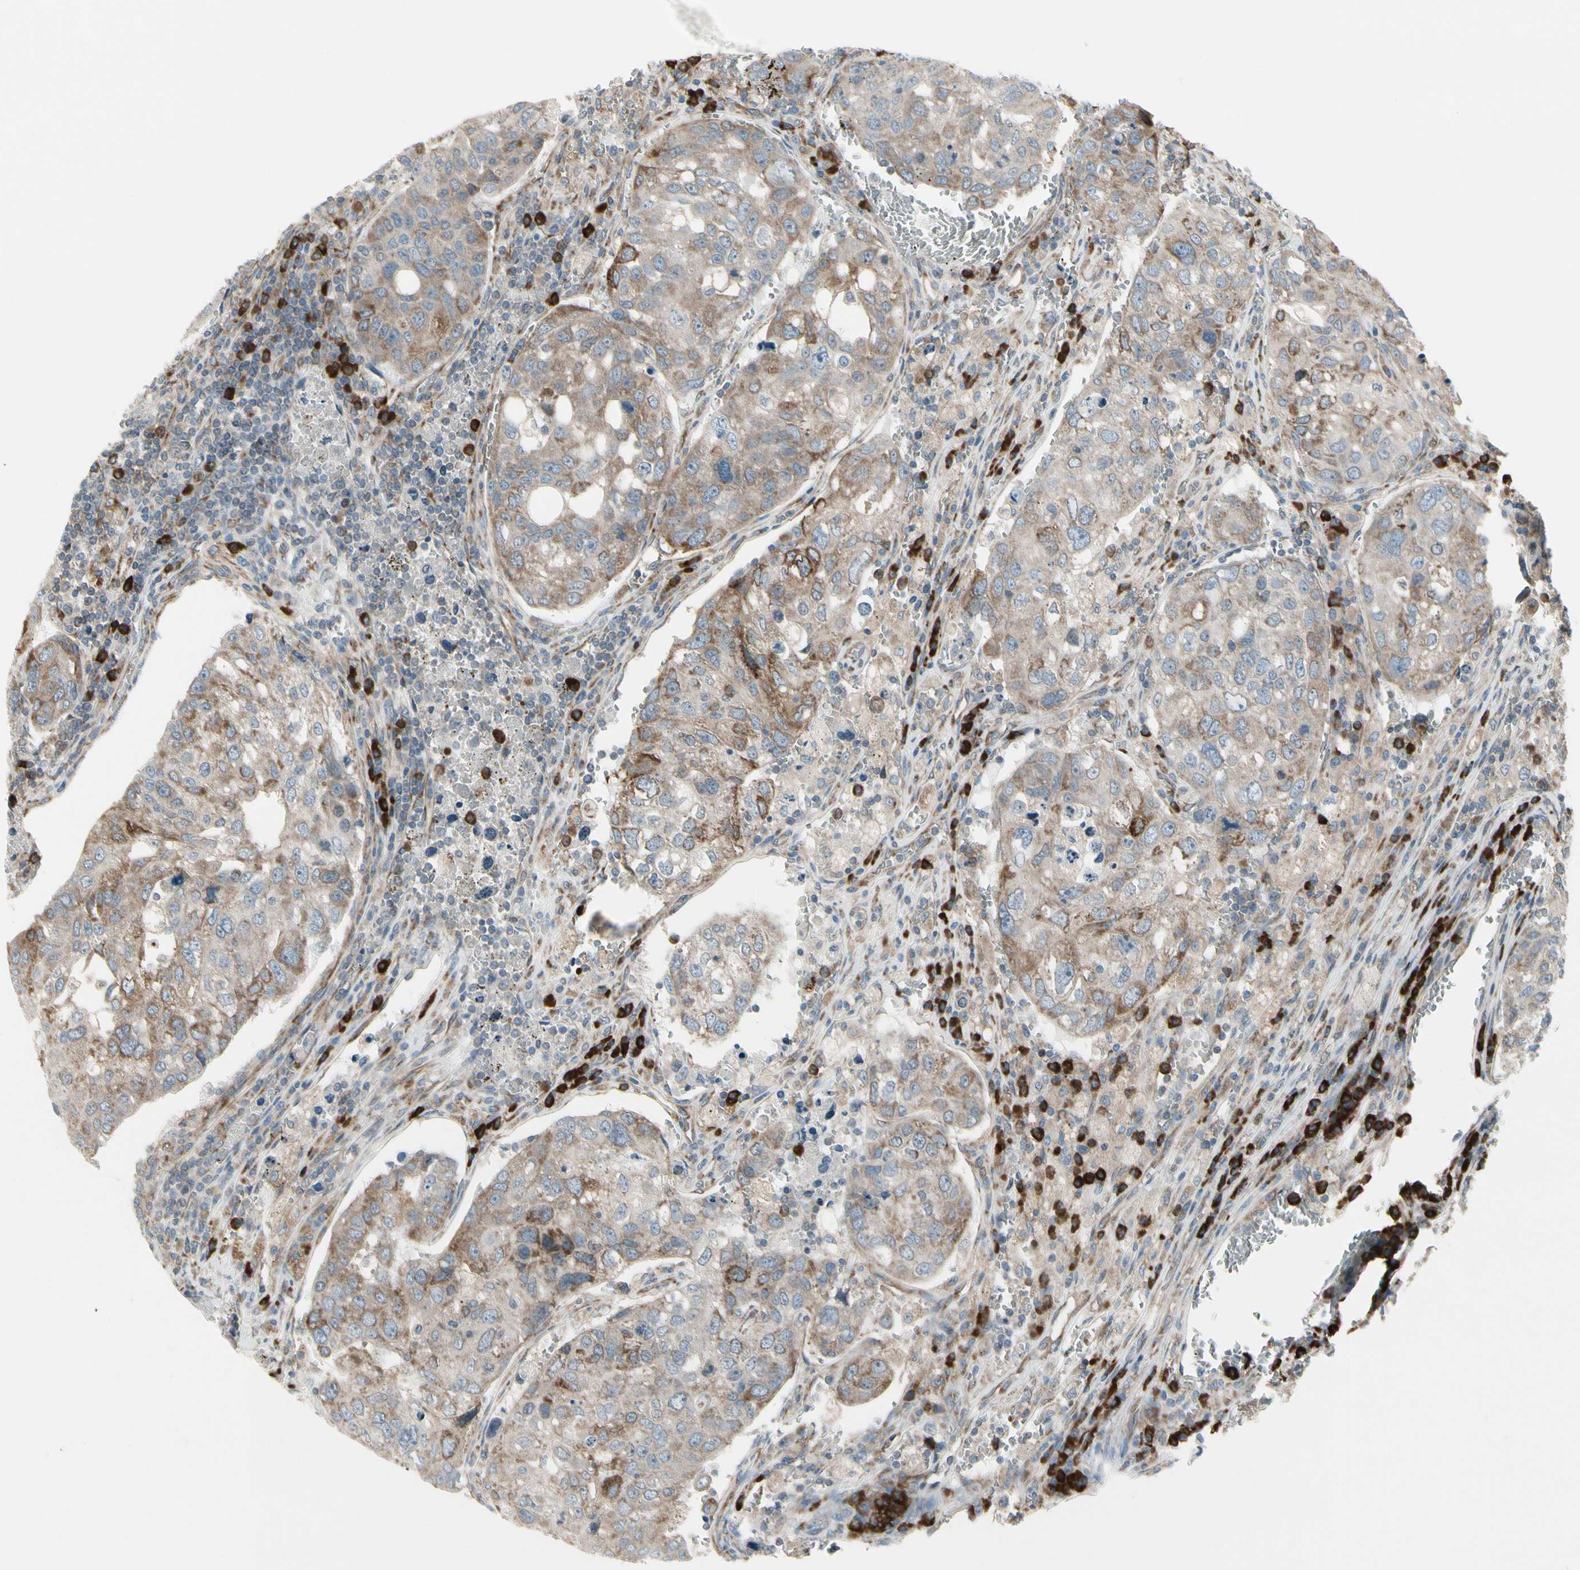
{"staining": {"intensity": "moderate", "quantity": ">75%", "location": "cytoplasmic/membranous"}, "tissue": "urothelial cancer", "cell_type": "Tumor cells", "image_type": "cancer", "snomed": [{"axis": "morphology", "description": "Urothelial carcinoma, High grade"}, {"axis": "topography", "description": "Lymph node"}, {"axis": "topography", "description": "Urinary bladder"}], "caption": "The micrograph reveals a brown stain indicating the presence of a protein in the cytoplasmic/membranous of tumor cells in urothelial carcinoma (high-grade).", "gene": "FNDC3A", "patient": {"sex": "male", "age": 51}}